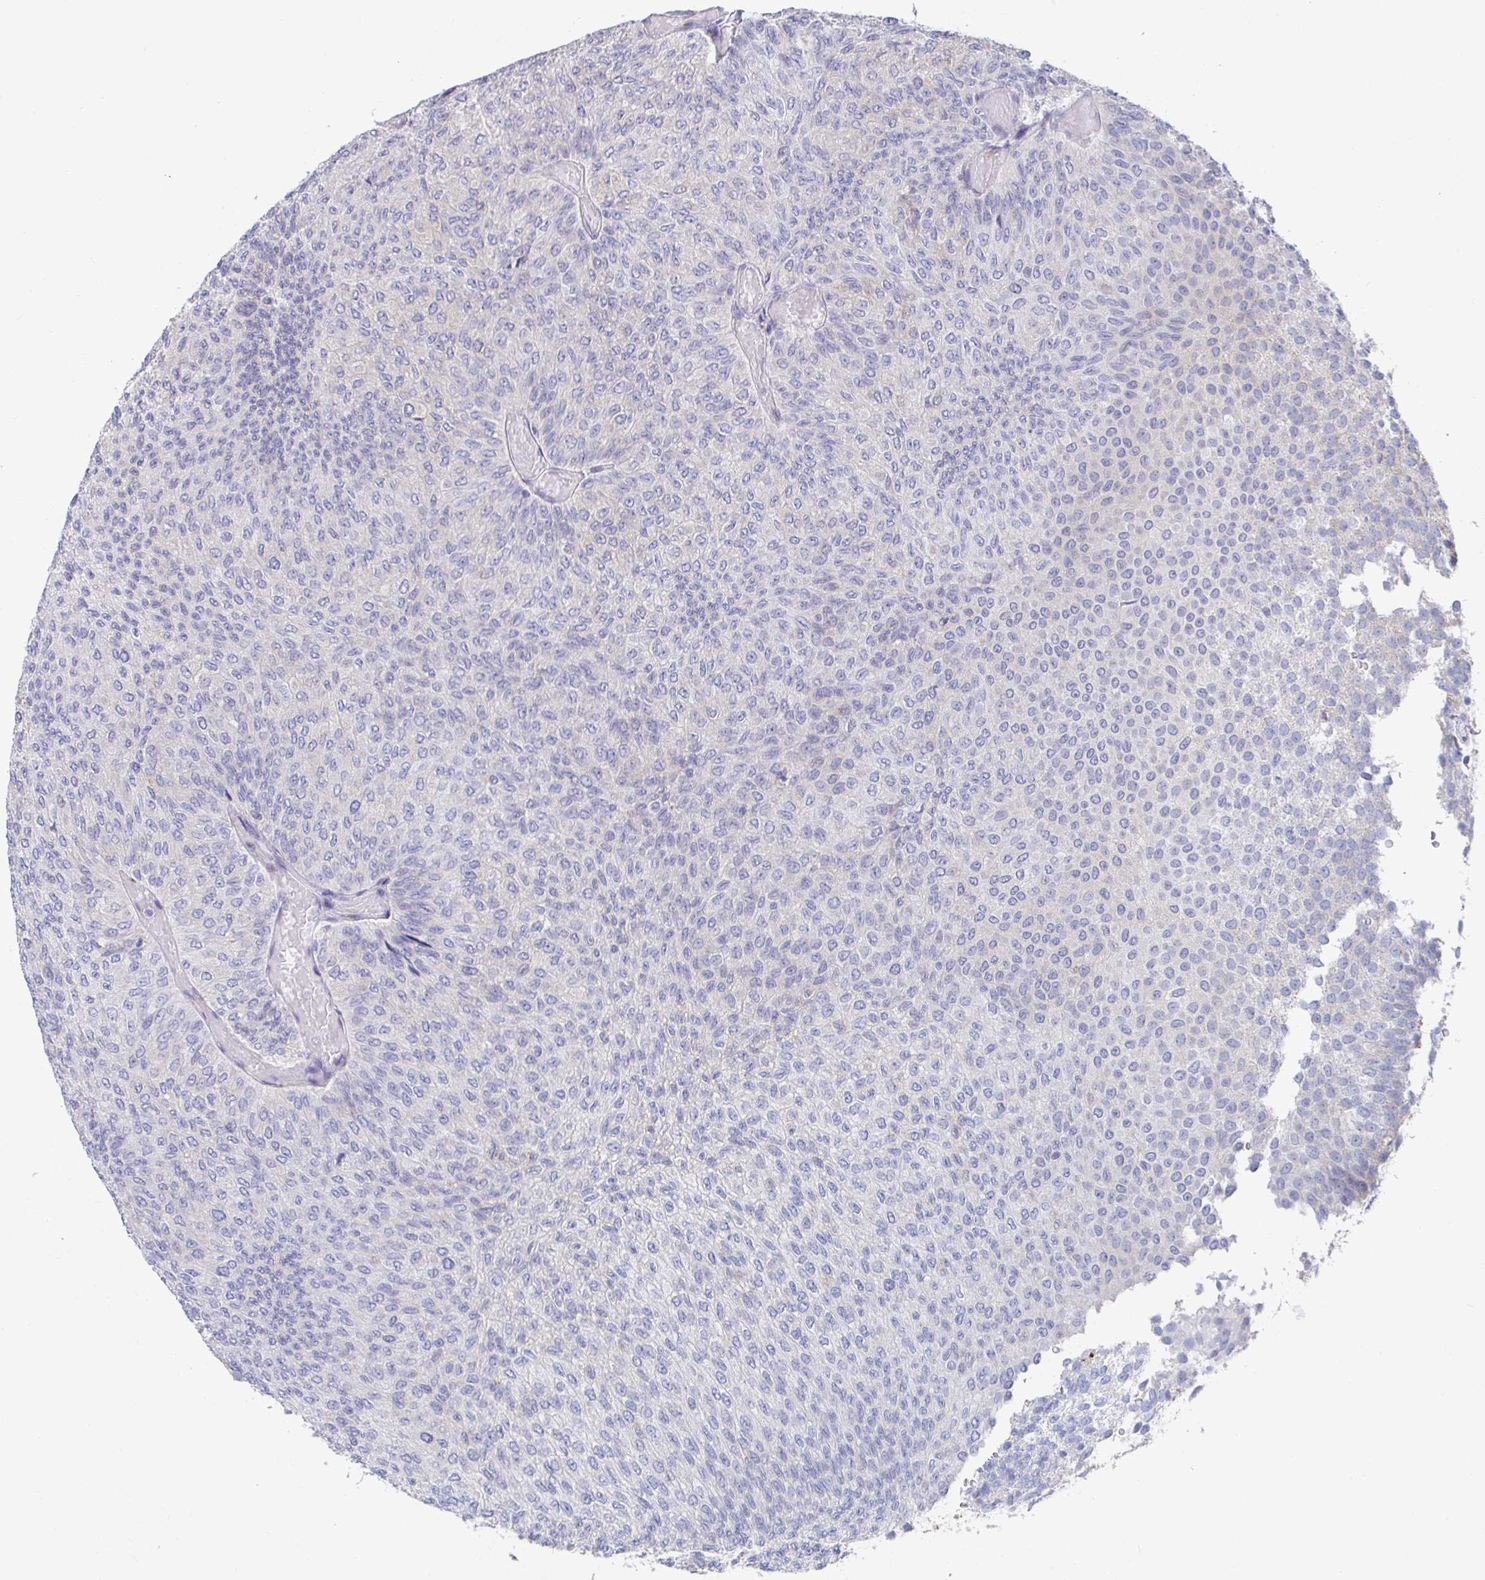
{"staining": {"intensity": "weak", "quantity": "<25%", "location": "cytoplasmic/membranous"}, "tissue": "urothelial cancer", "cell_type": "Tumor cells", "image_type": "cancer", "snomed": [{"axis": "morphology", "description": "Urothelial carcinoma, Low grade"}, {"axis": "topography", "description": "Urinary bladder"}], "caption": "High magnification brightfield microscopy of low-grade urothelial carcinoma stained with DAB (brown) and counterstained with hematoxylin (blue): tumor cells show no significant expression.", "gene": "TAS2R39", "patient": {"sex": "male", "age": 78}}